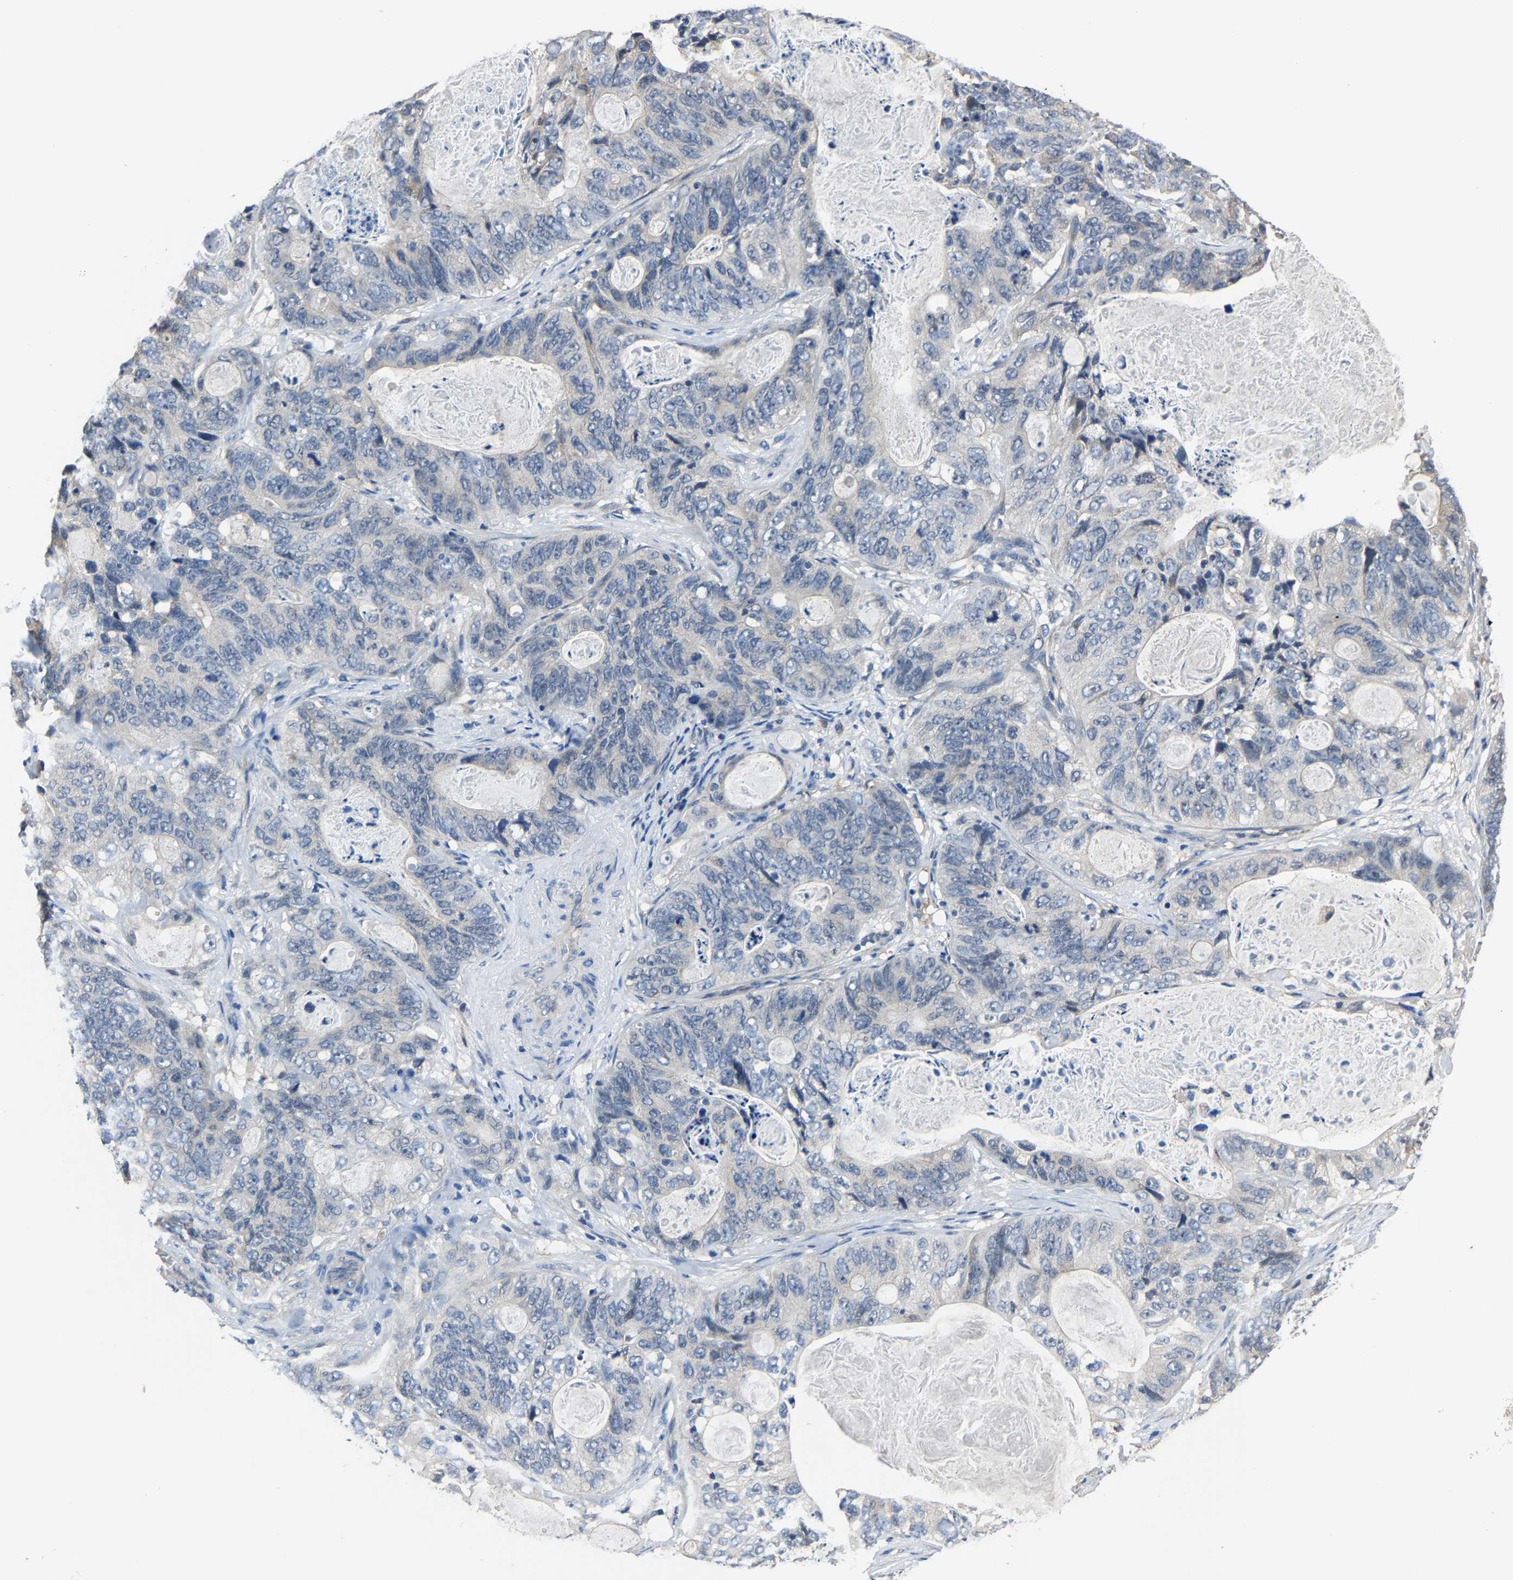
{"staining": {"intensity": "negative", "quantity": "none", "location": "none"}, "tissue": "stomach cancer", "cell_type": "Tumor cells", "image_type": "cancer", "snomed": [{"axis": "morphology", "description": "Normal tissue, NOS"}, {"axis": "morphology", "description": "Adenocarcinoma, NOS"}, {"axis": "topography", "description": "Stomach"}], "caption": "This is a micrograph of immunohistochemistry staining of adenocarcinoma (stomach), which shows no expression in tumor cells.", "gene": "STRBP", "patient": {"sex": "female", "age": 89}}